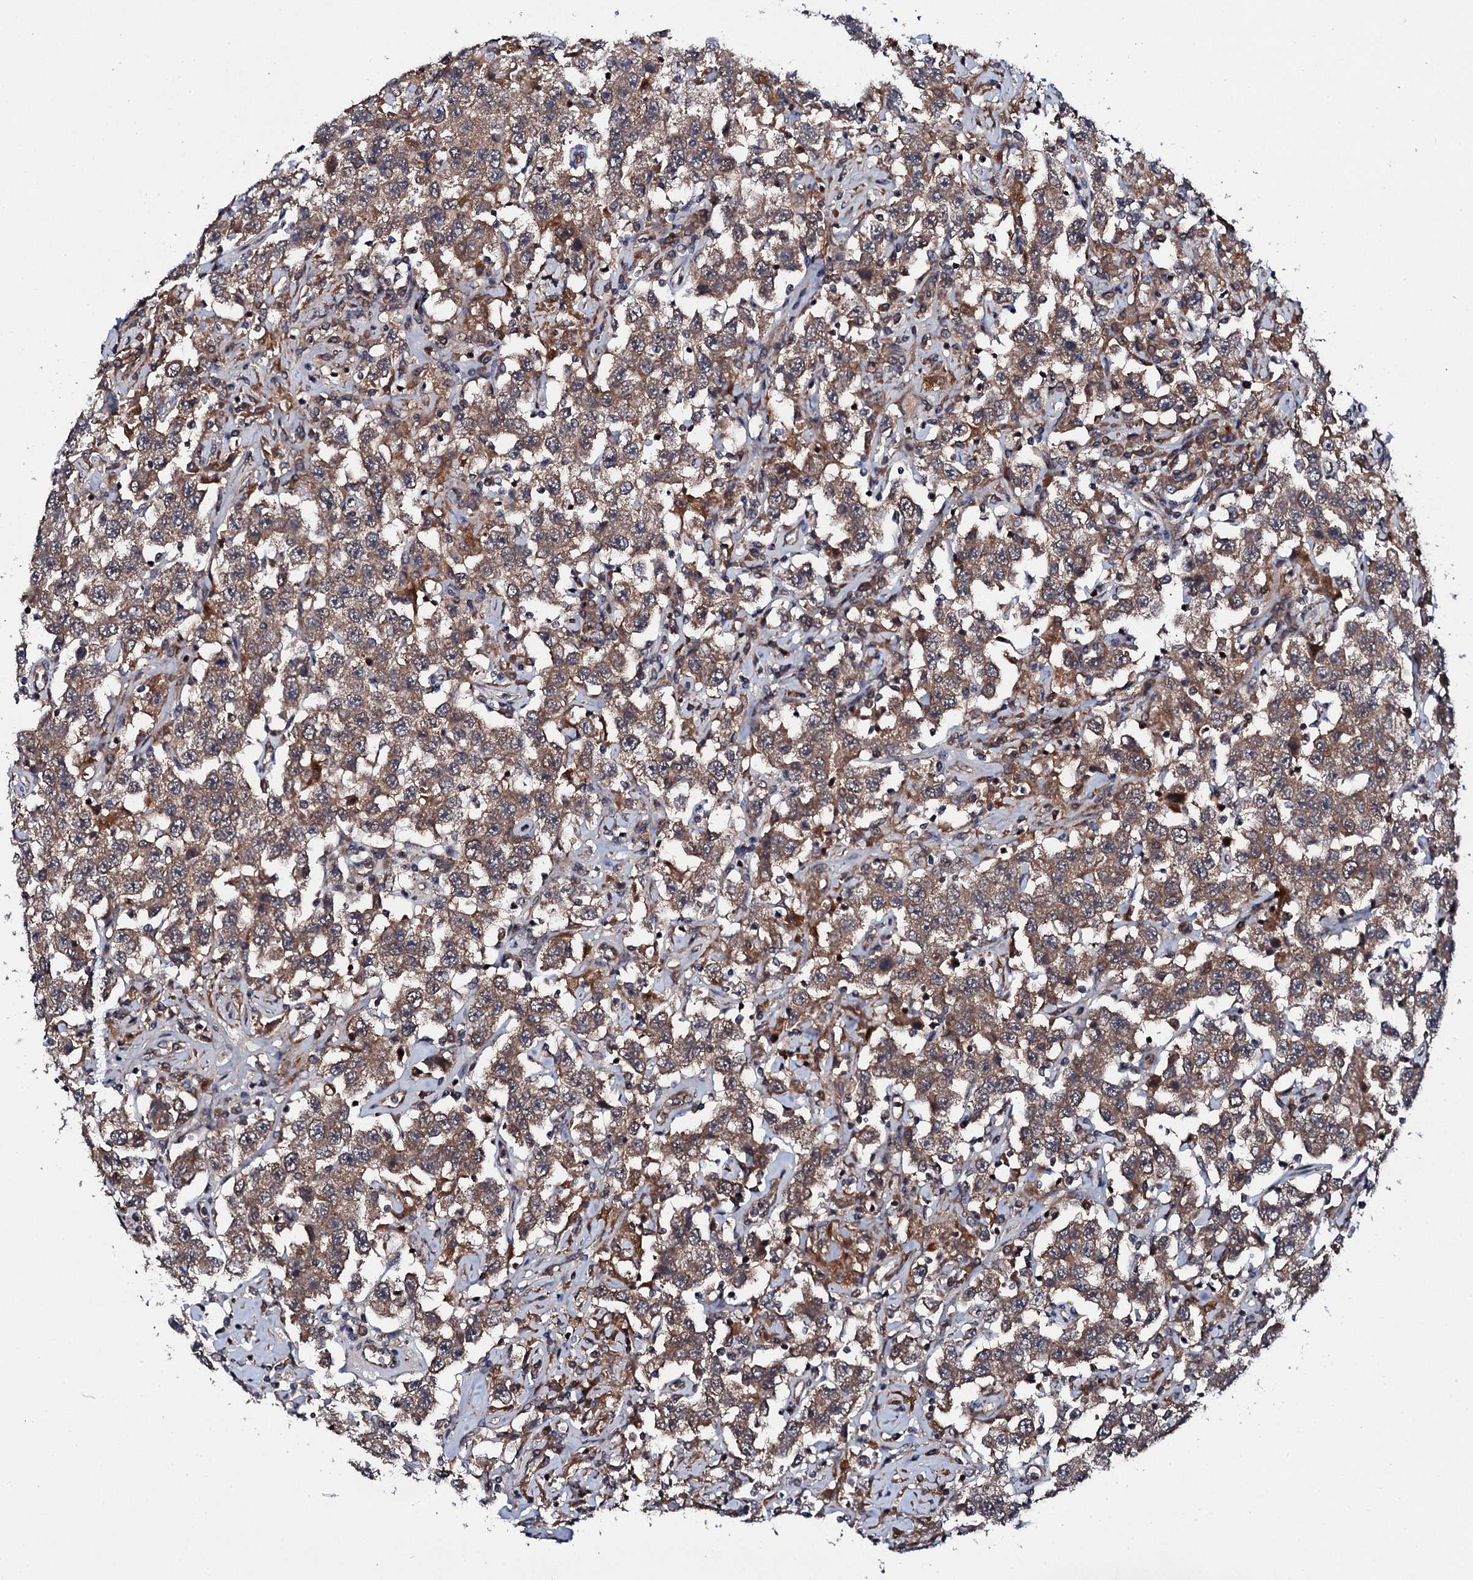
{"staining": {"intensity": "weak", "quantity": ">75%", "location": "cytoplasmic/membranous"}, "tissue": "testis cancer", "cell_type": "Tumor cells", "image_type": "cancer", "snomed": [{"axis": "morphology", "description": "Seminoma, NOS"}, {"axis": "topography", "description": "Testis"}], "caption": "This micrograph demonstrates testis cancer (seminoma) stained with IHC to label a protein in brown. The cytoplasmic/membranous of tumor cells show weak positivity for the protein. Nuclei are counter-stained blue.", "gene": "FAM111A", "patient": {"sex": "male", "age": 41}}